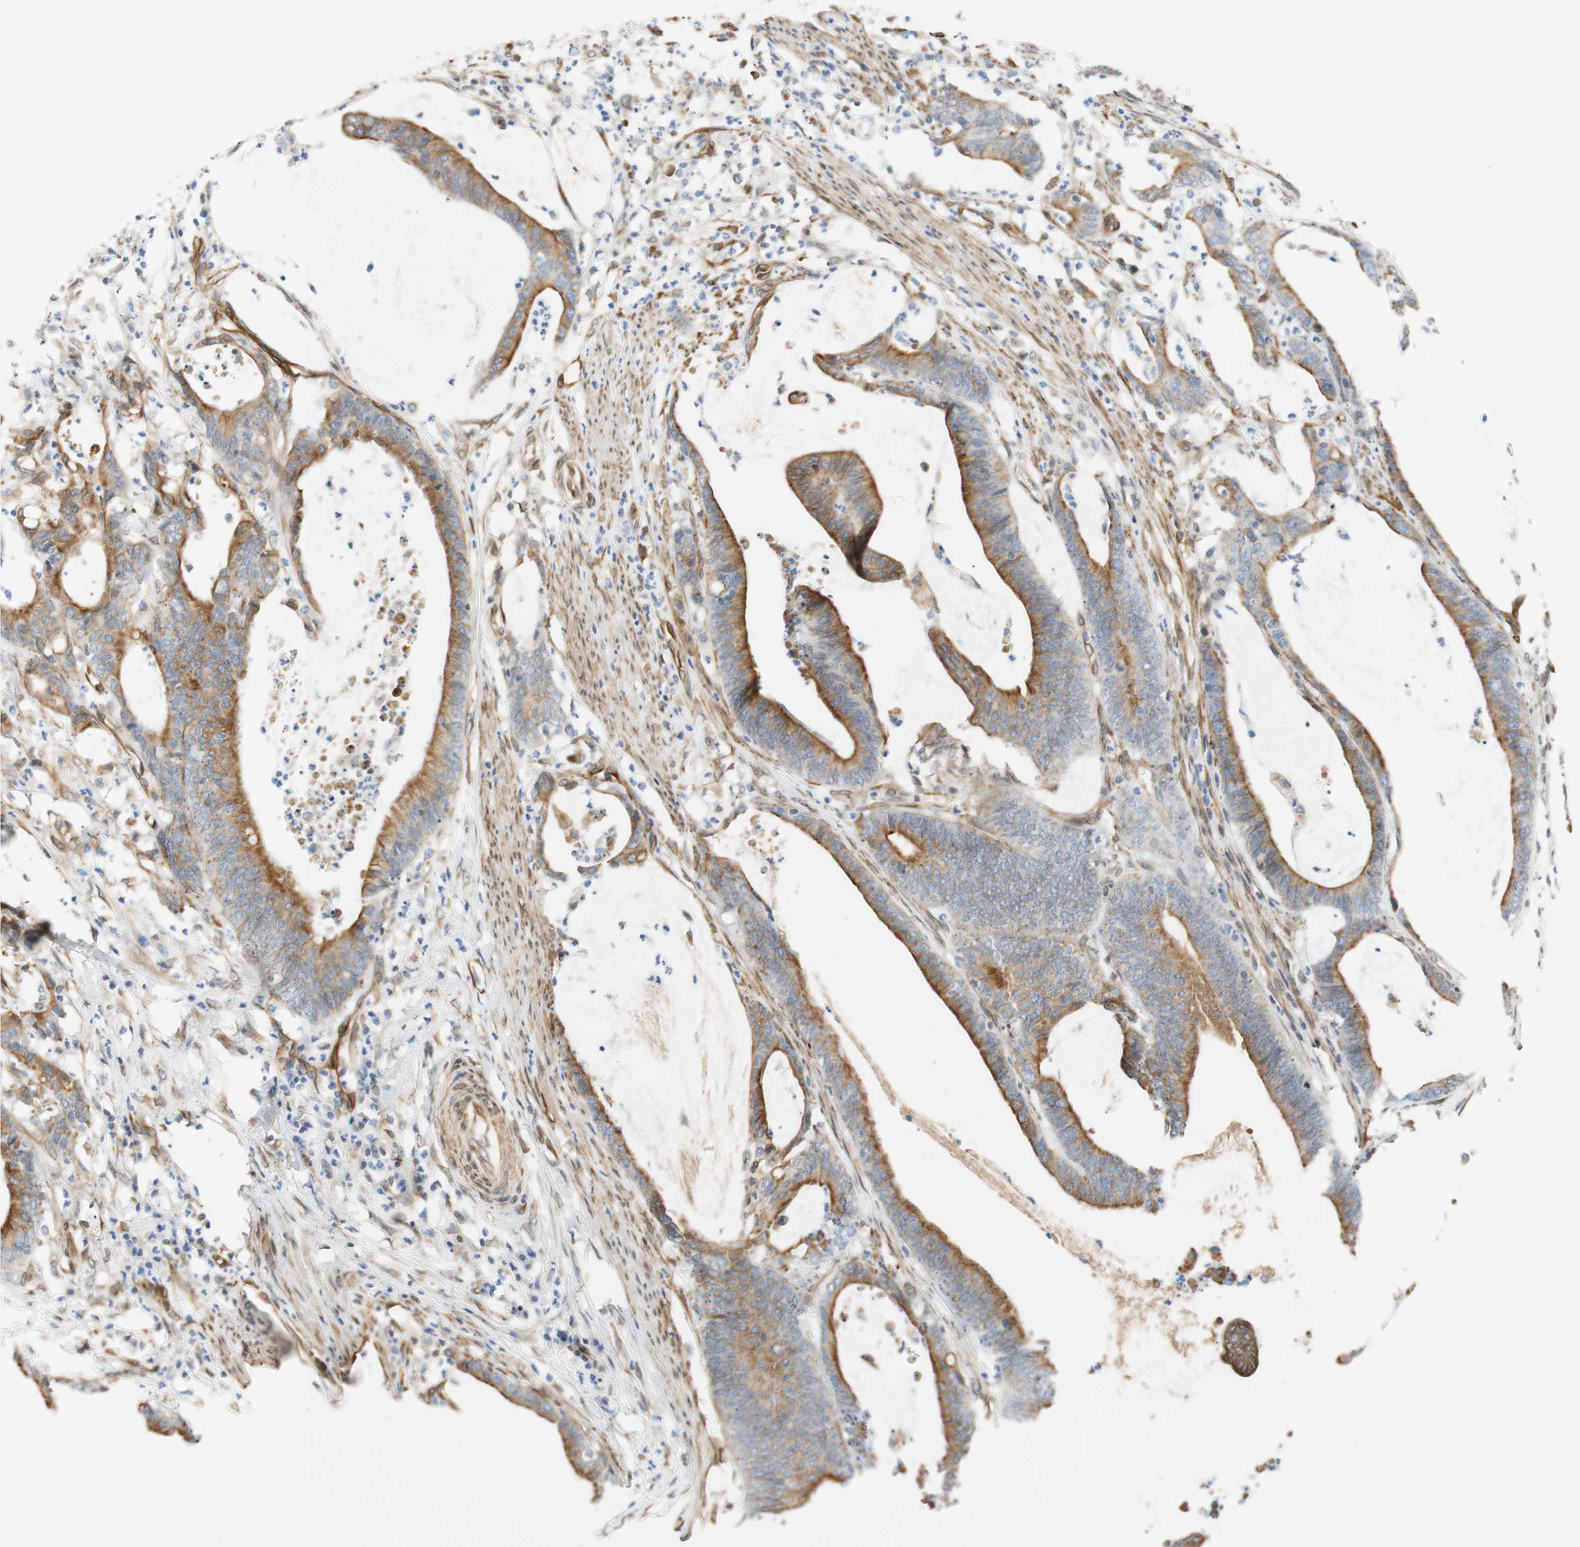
{"staining": {"intensity": "moderate", "quantity": ">75%", "location": "cytoplasmic/membranous"}, "tissue": "colorectal cancer", "cell_type": "Tumor cells", "image_type": "cancer", "snomed": [{"axis": "morphology", "description": "Adenocarcinoma, NOS"}, {"axis": "topography", "description": "Rectum"}], "caption": "Tumor cells display medium levels of moderate cytoplasmic/membranous positivity in approximately >75% of cells in human colorectal adenocarcinoma. The protein is stained brown, and the nuclei are stained in blue (DAB IHC with brightfield microscopy, high magnification).", "gene": "ENDOD1", "patient": {"sex": "female", "age": 66}}